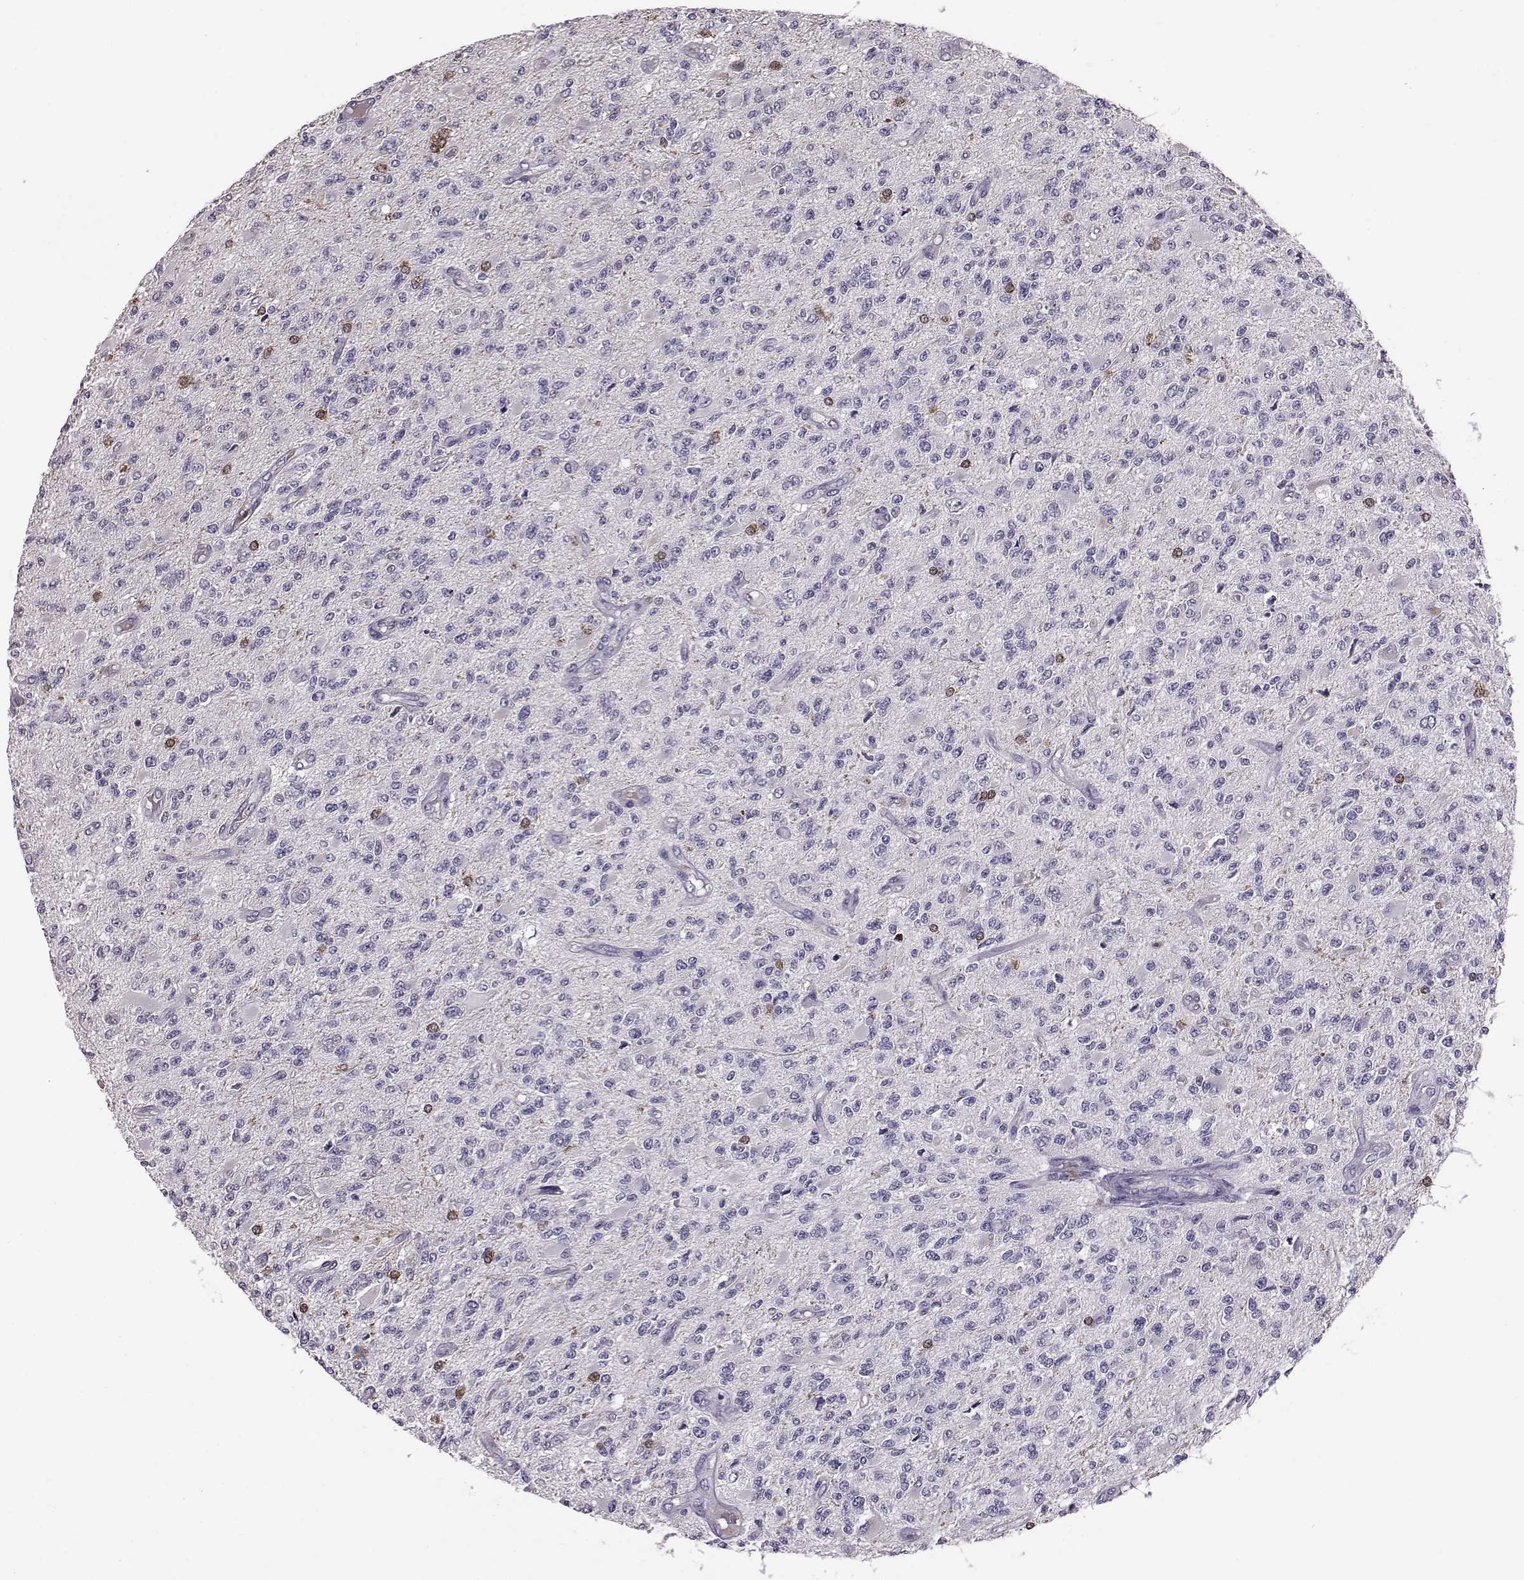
{"staining": {"intensity": "negative", "quantity": "none", "location": "none"}, "tissue": "glioma", "cell_type": "Tumor cells", "image_type": "cancer", "snomed": [{"axis": "morphology", "description": "Glioma, malignant, High grade"}, {"axis": "topography", "description": "Brain"}], "caption": "Immunohistochemical staining of malignant glioma (high-grade) shows no significant expression in tumor cells.", "gene": "ADGRG5", "patient": {"sex": "female", "age": 63}}